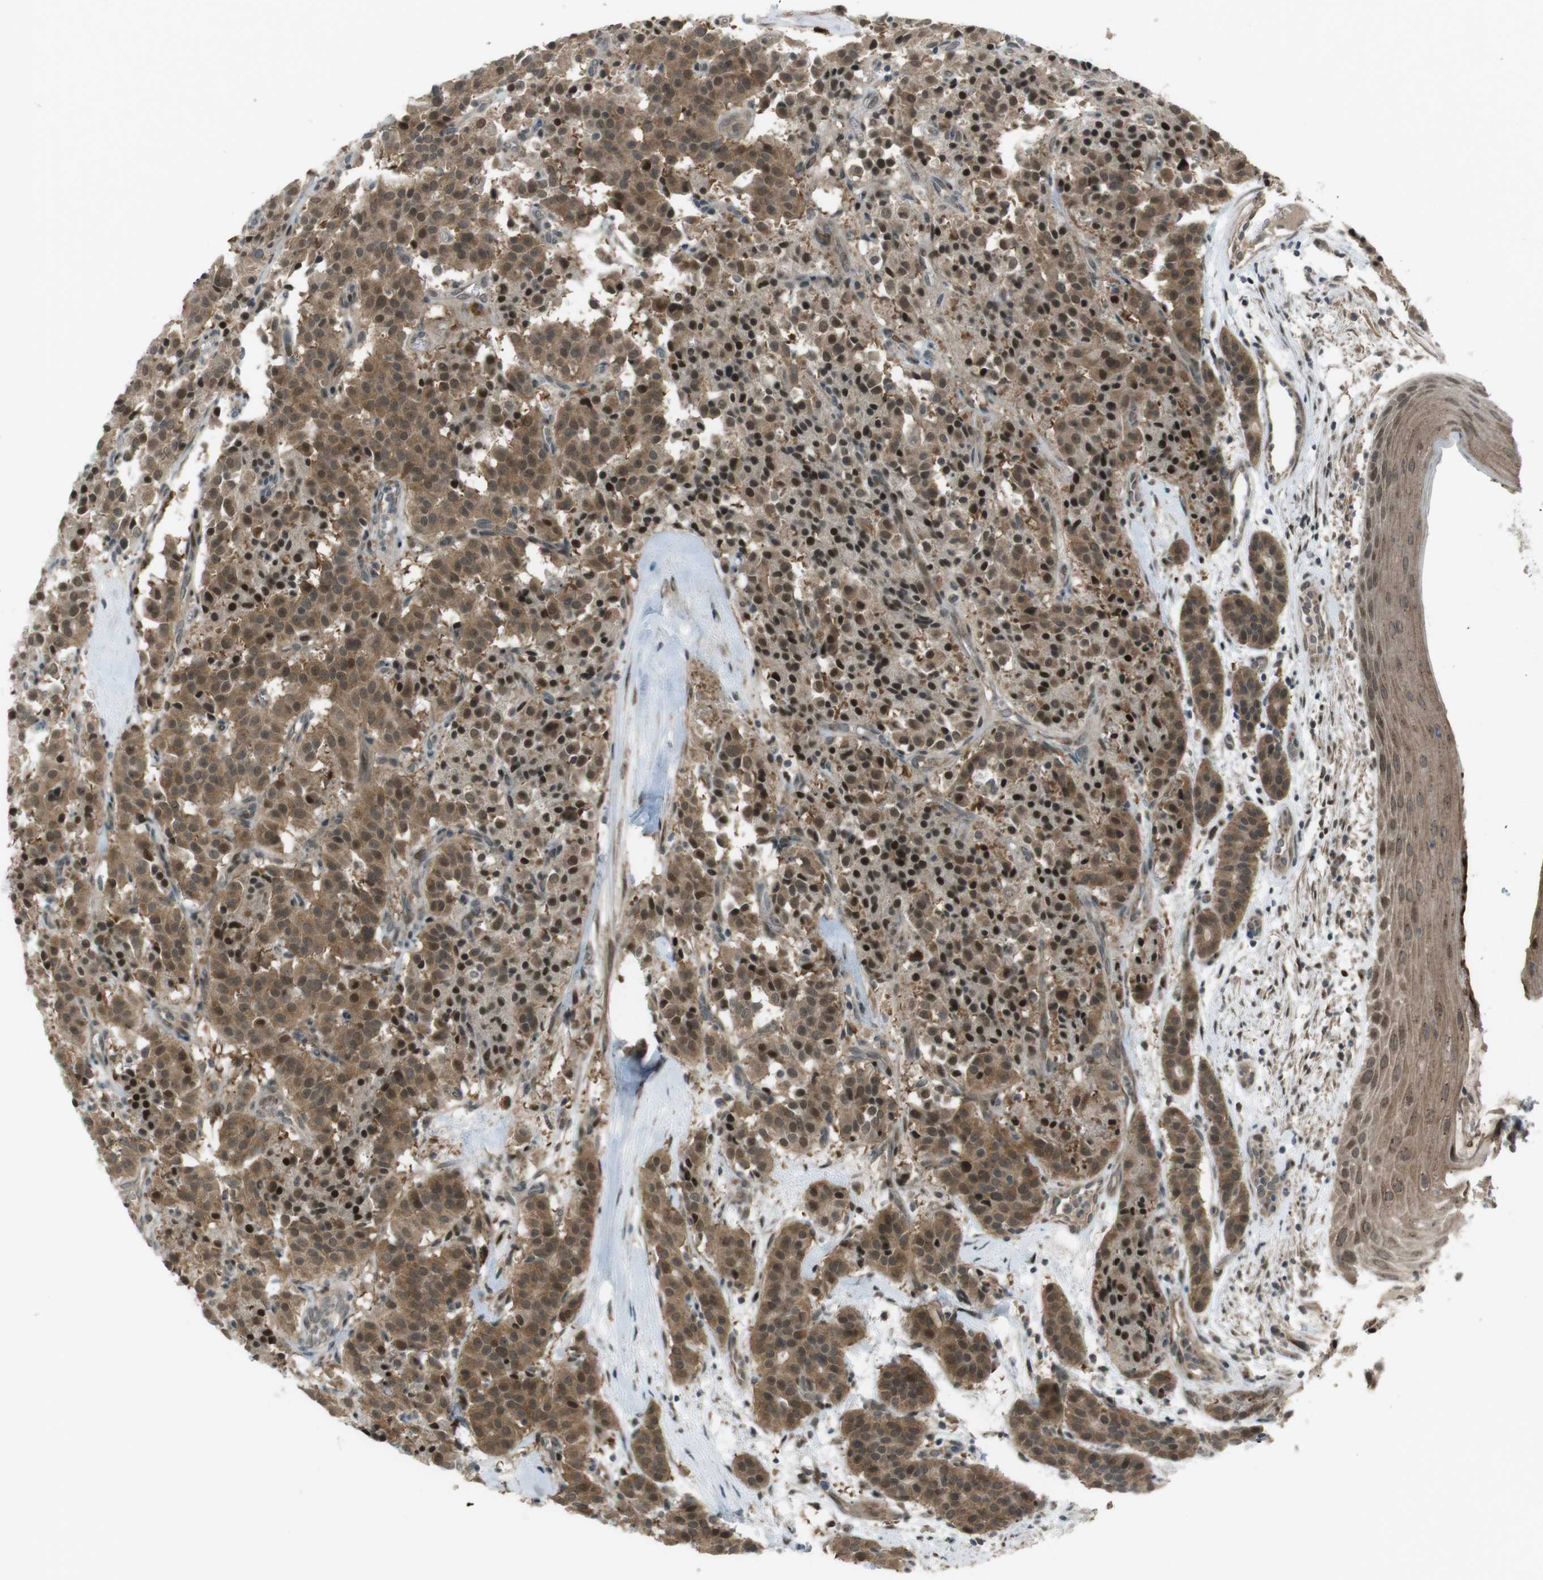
{"staining": {"intensity": "moderate", "quantity": ">75%", "location": "cytoplasmic/membranous,nuclear"}, "tissue": "carcinoid", "cell_type": "Tumor cells", "image_type": "cancer", "snomed": [{"axis": "morphology", "description": "Carcinoid, malignant, NOS"}, {"axis": "topography", "description": "Lung"}], "caption": "The image demonstrates a brown stain indicating the presence of a protein in the cytoplasmic/membranous and nuclear of tumor cells in malignant carcinoid.", "gene": "SLITRK5", "patient": {"sex": "male", "age": 30}}